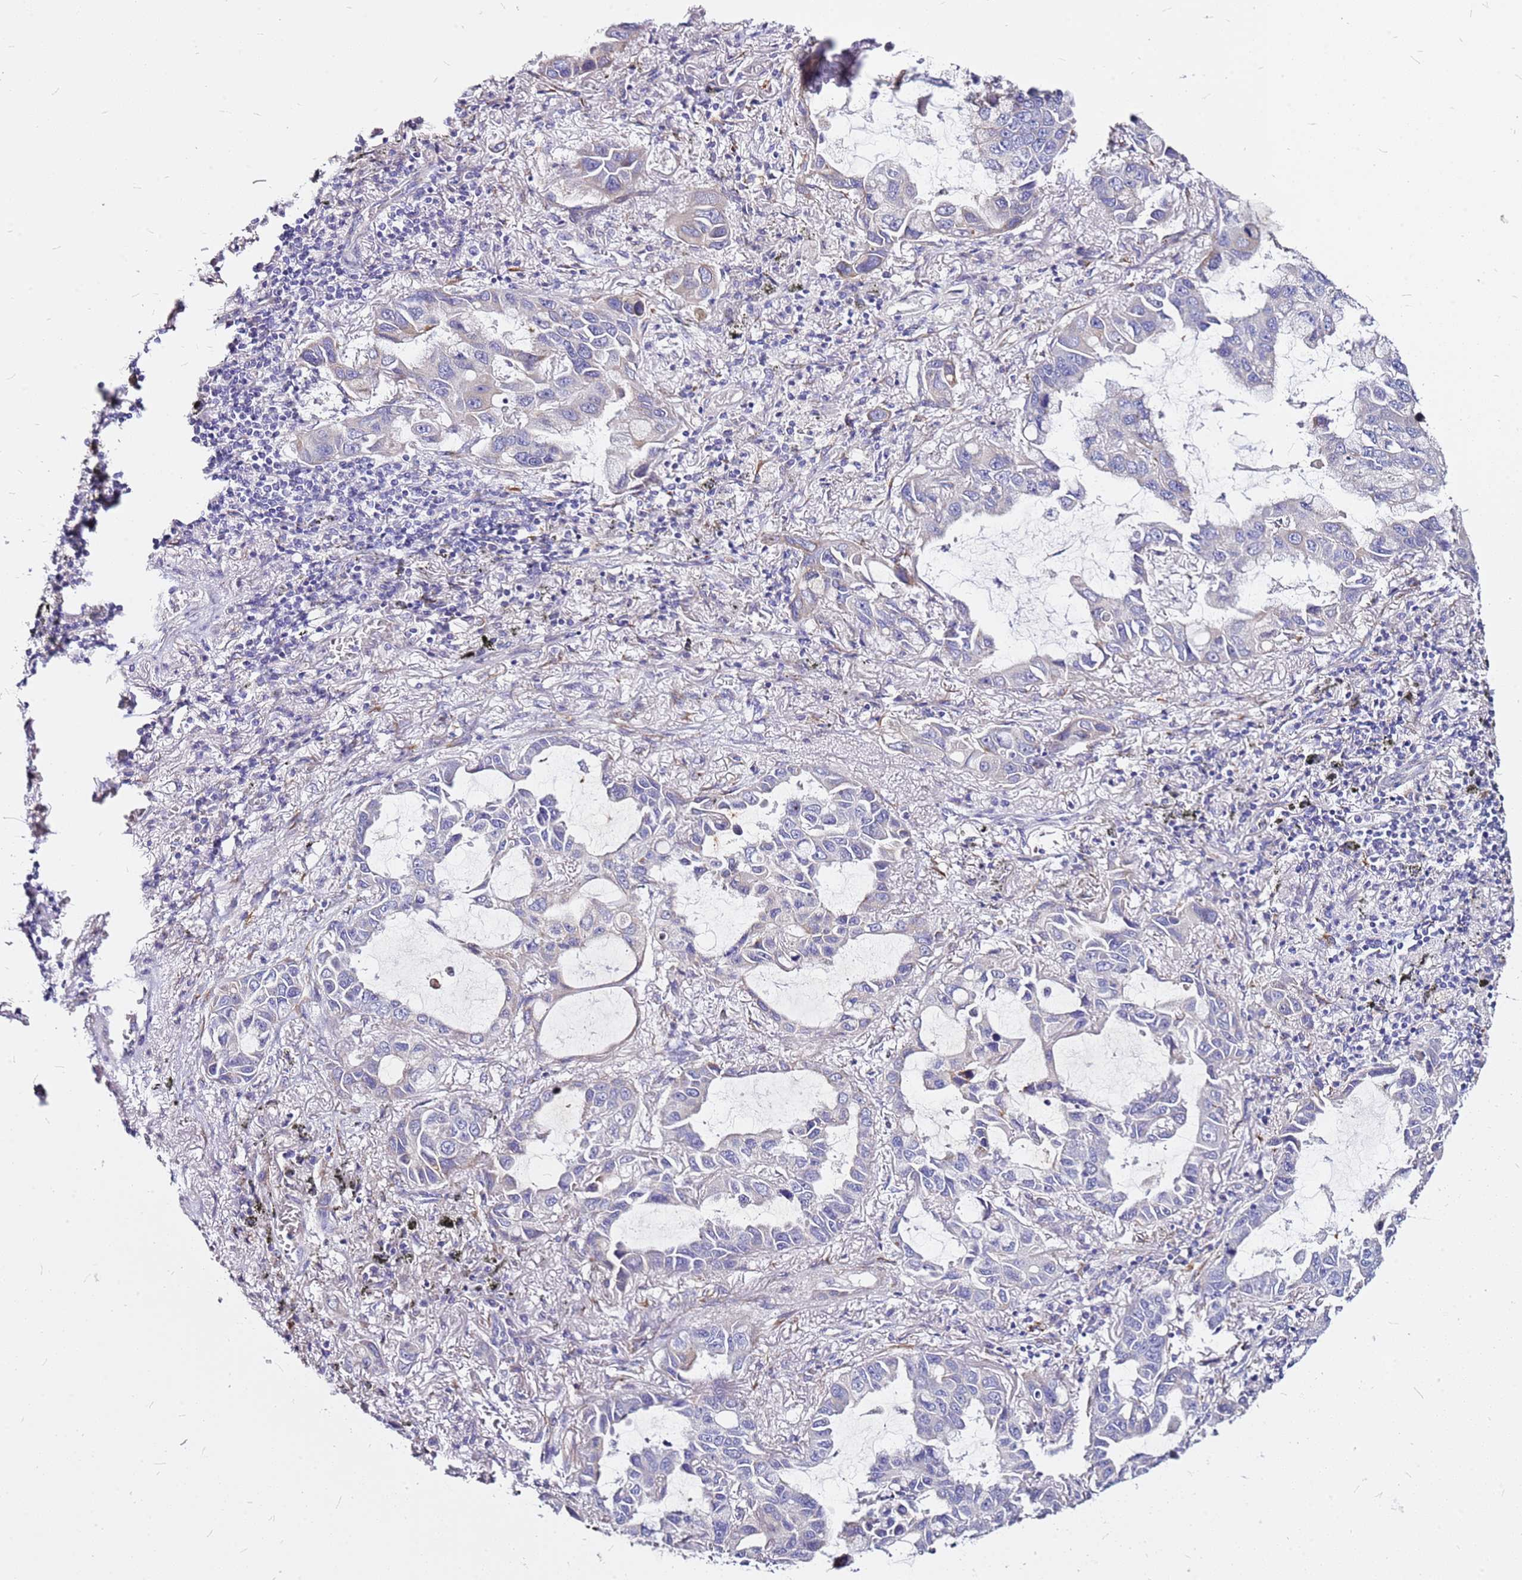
{"staining": {"intensity": "moderate", "quantity": "<25%", "location": "cytoplasmic/membranous"}, "tissue": "lung cancer", "cell_type": "Tumor cells", "image_type": "cancer", "snomed": [{"axis": "morphology", "description": "Adenocarcinoma, NOS"}, {"axis": "topography", "description": "Lung"}], "caption": "Protein expression by immunohistochemistry exhibits moderate cytoplasmic/membranous staining in approximately <25% of tumor cells in lung cancer.", "gene": "CASD1", "patient": {"sex": "male", "age": 64}}